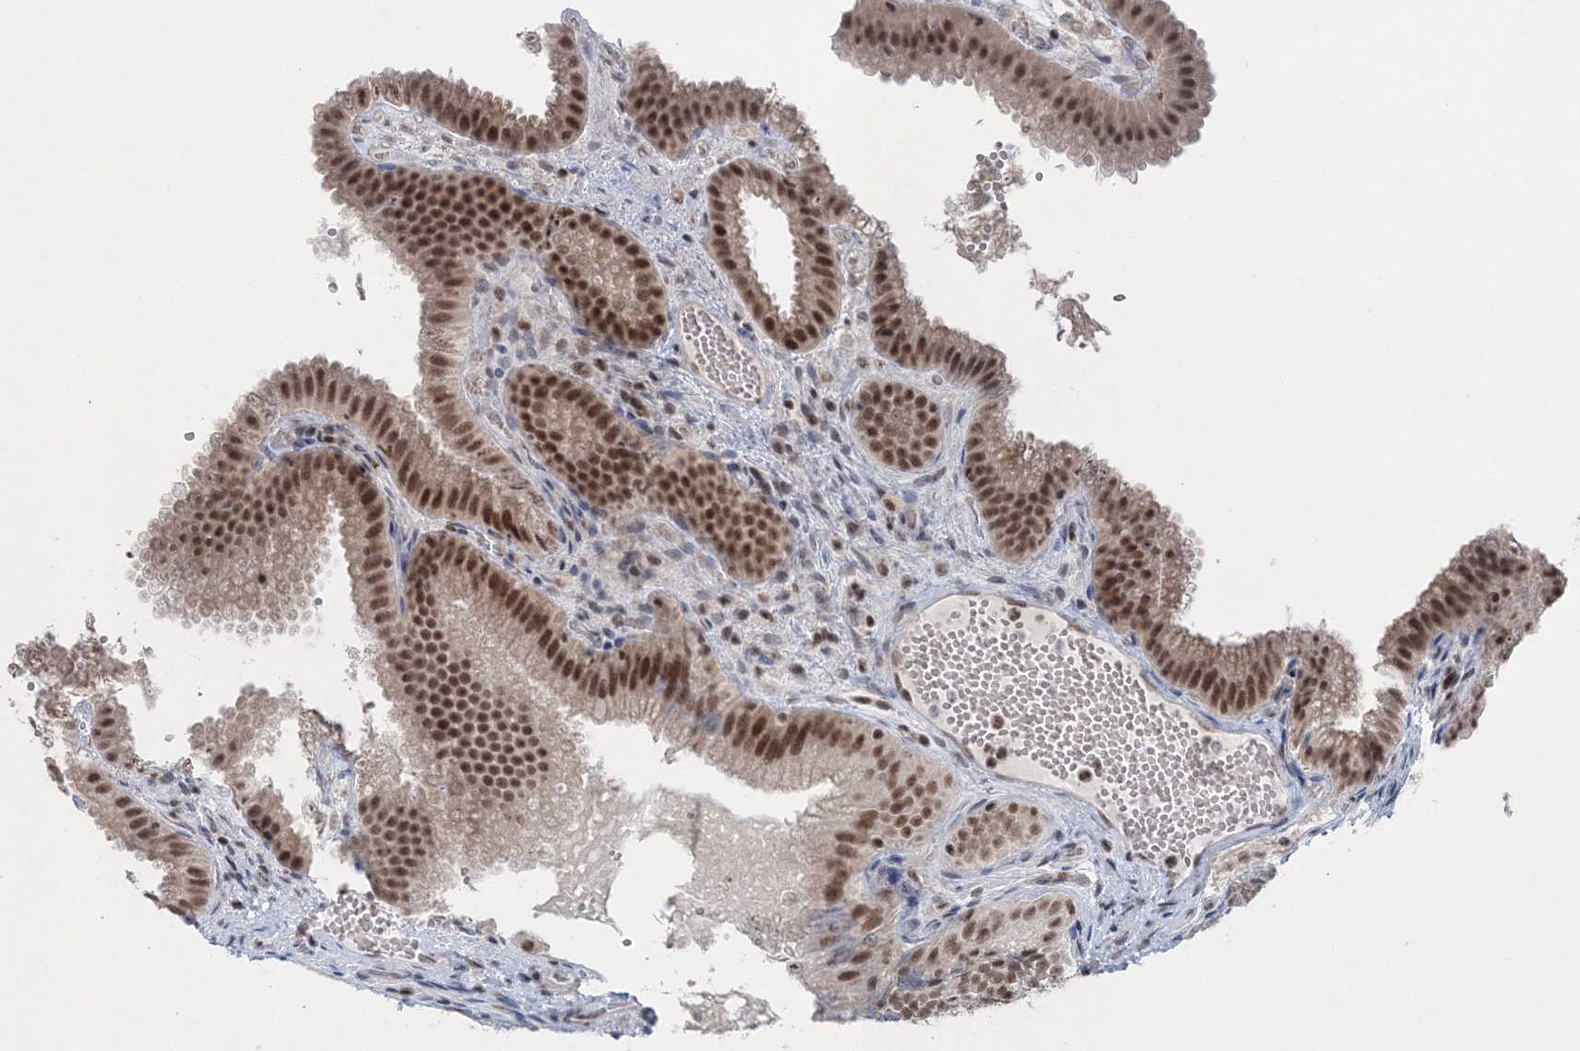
{"staining": {"intensity": "moderate", "quantity": ">75%", "location": "nuclear"}, "tissue": "gallbladder", "cell_type": "Glandular cells", "image_type": "normal", "snomed": [{"axis": "morphology", "description": "Normal tissue, NOS"}, {"axis": "topography", "description": "Gallbladder"}], "caption": "Immunohistochemical staining of unremarkable gallbladder displays medium levels of moderate nuclear staining in approximately >75% of glandular cells.", "gene": "PDS5A", "patient": {"sex": "female", "age": 30}}